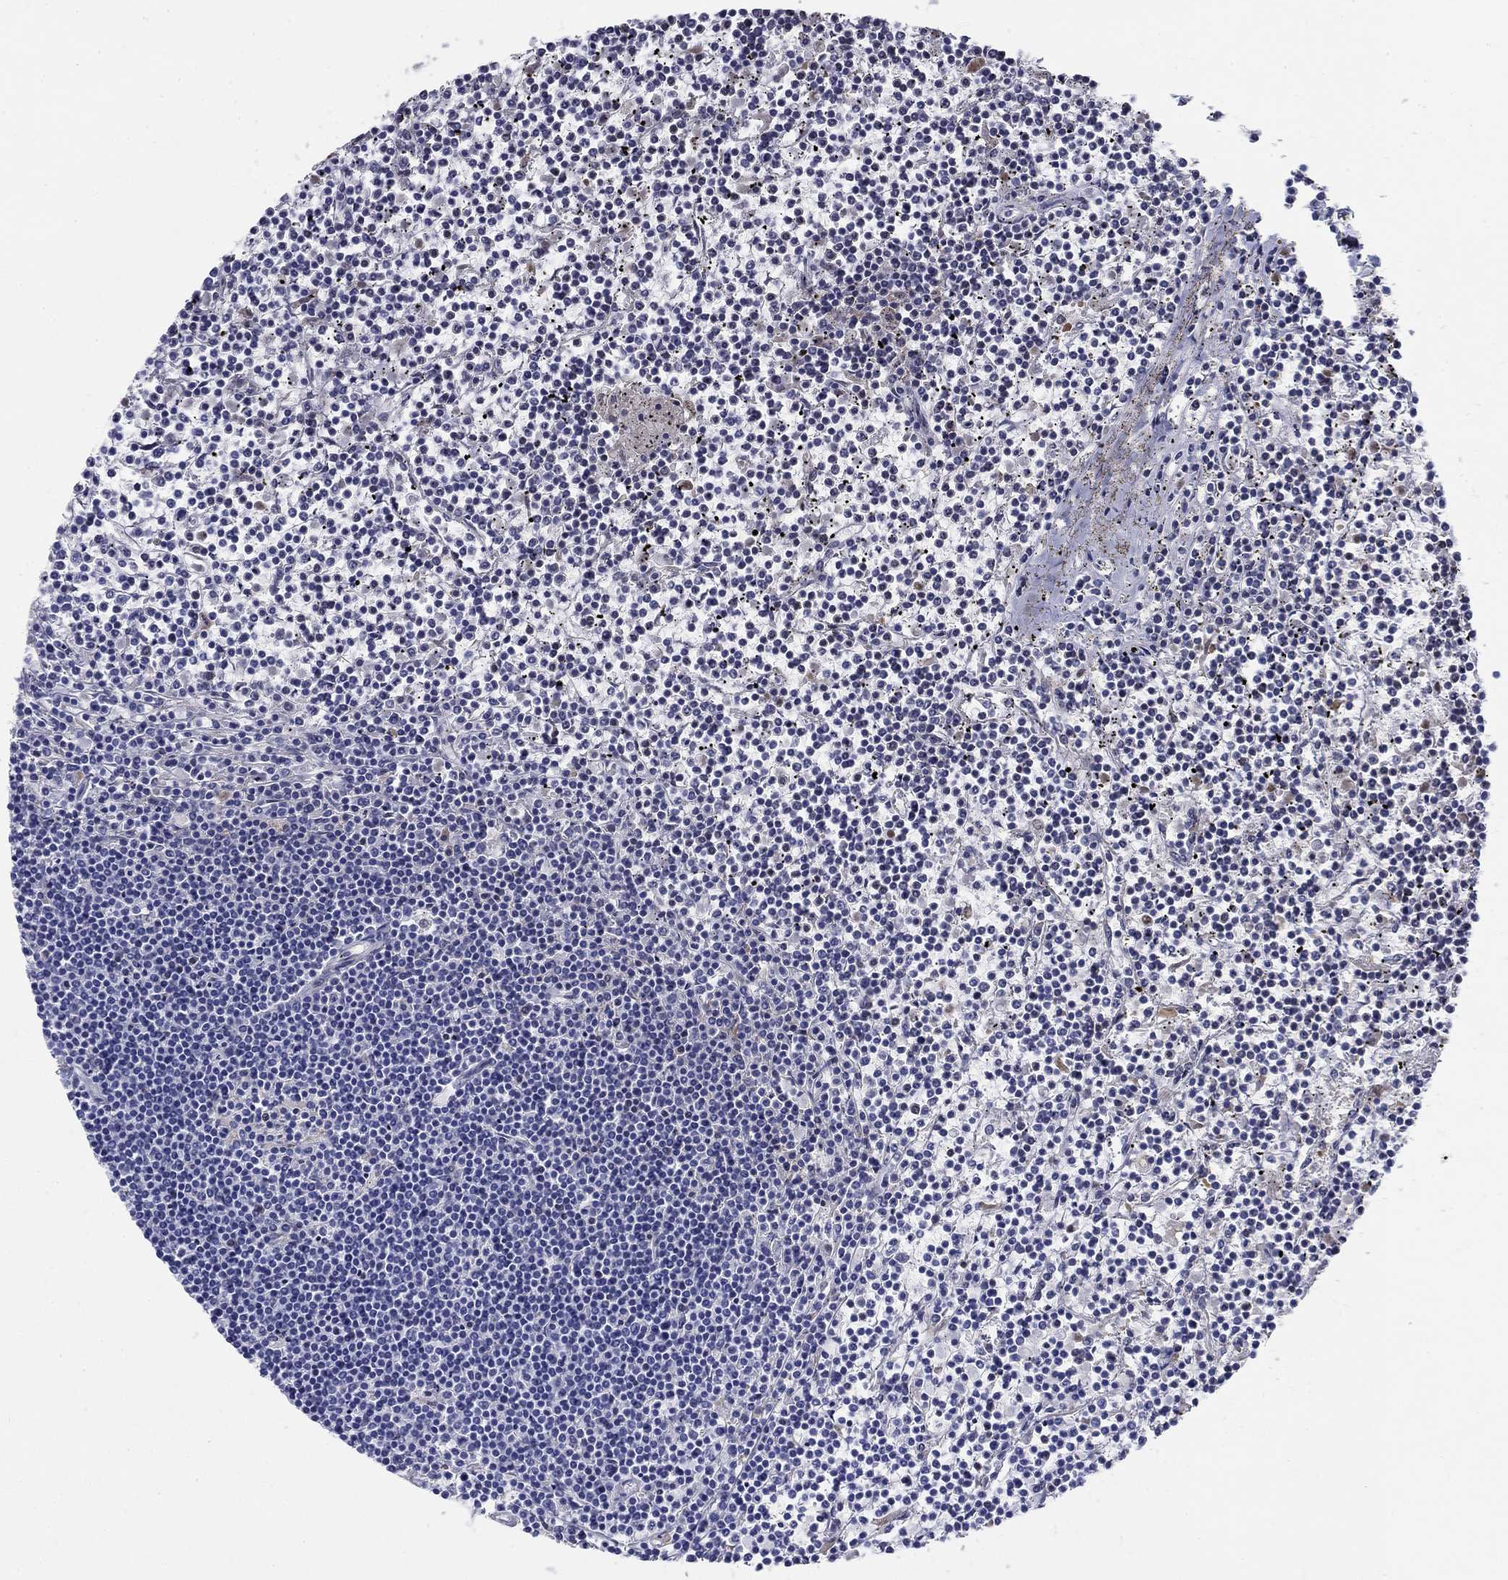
{"staining": {"intensity": "negative", "quantity": "none", "location": "none"}, "tissue": "lymphoma", "cell_type": "Tumor cells", "image_type": "cancer", "snomed": [{"axis": "morphology", "description": "Malignant lymphoma, non-Hodgkin's type, Low grade"}, {"axis": "topography", "description": "Spleen"}], "caption": "Tumor cells show no significant protein expression in malignant lymphoma, non-Hodgkin's type (low-grade).", "gene": "GPC1", "patient": {"sex": "female", "age": 19}}